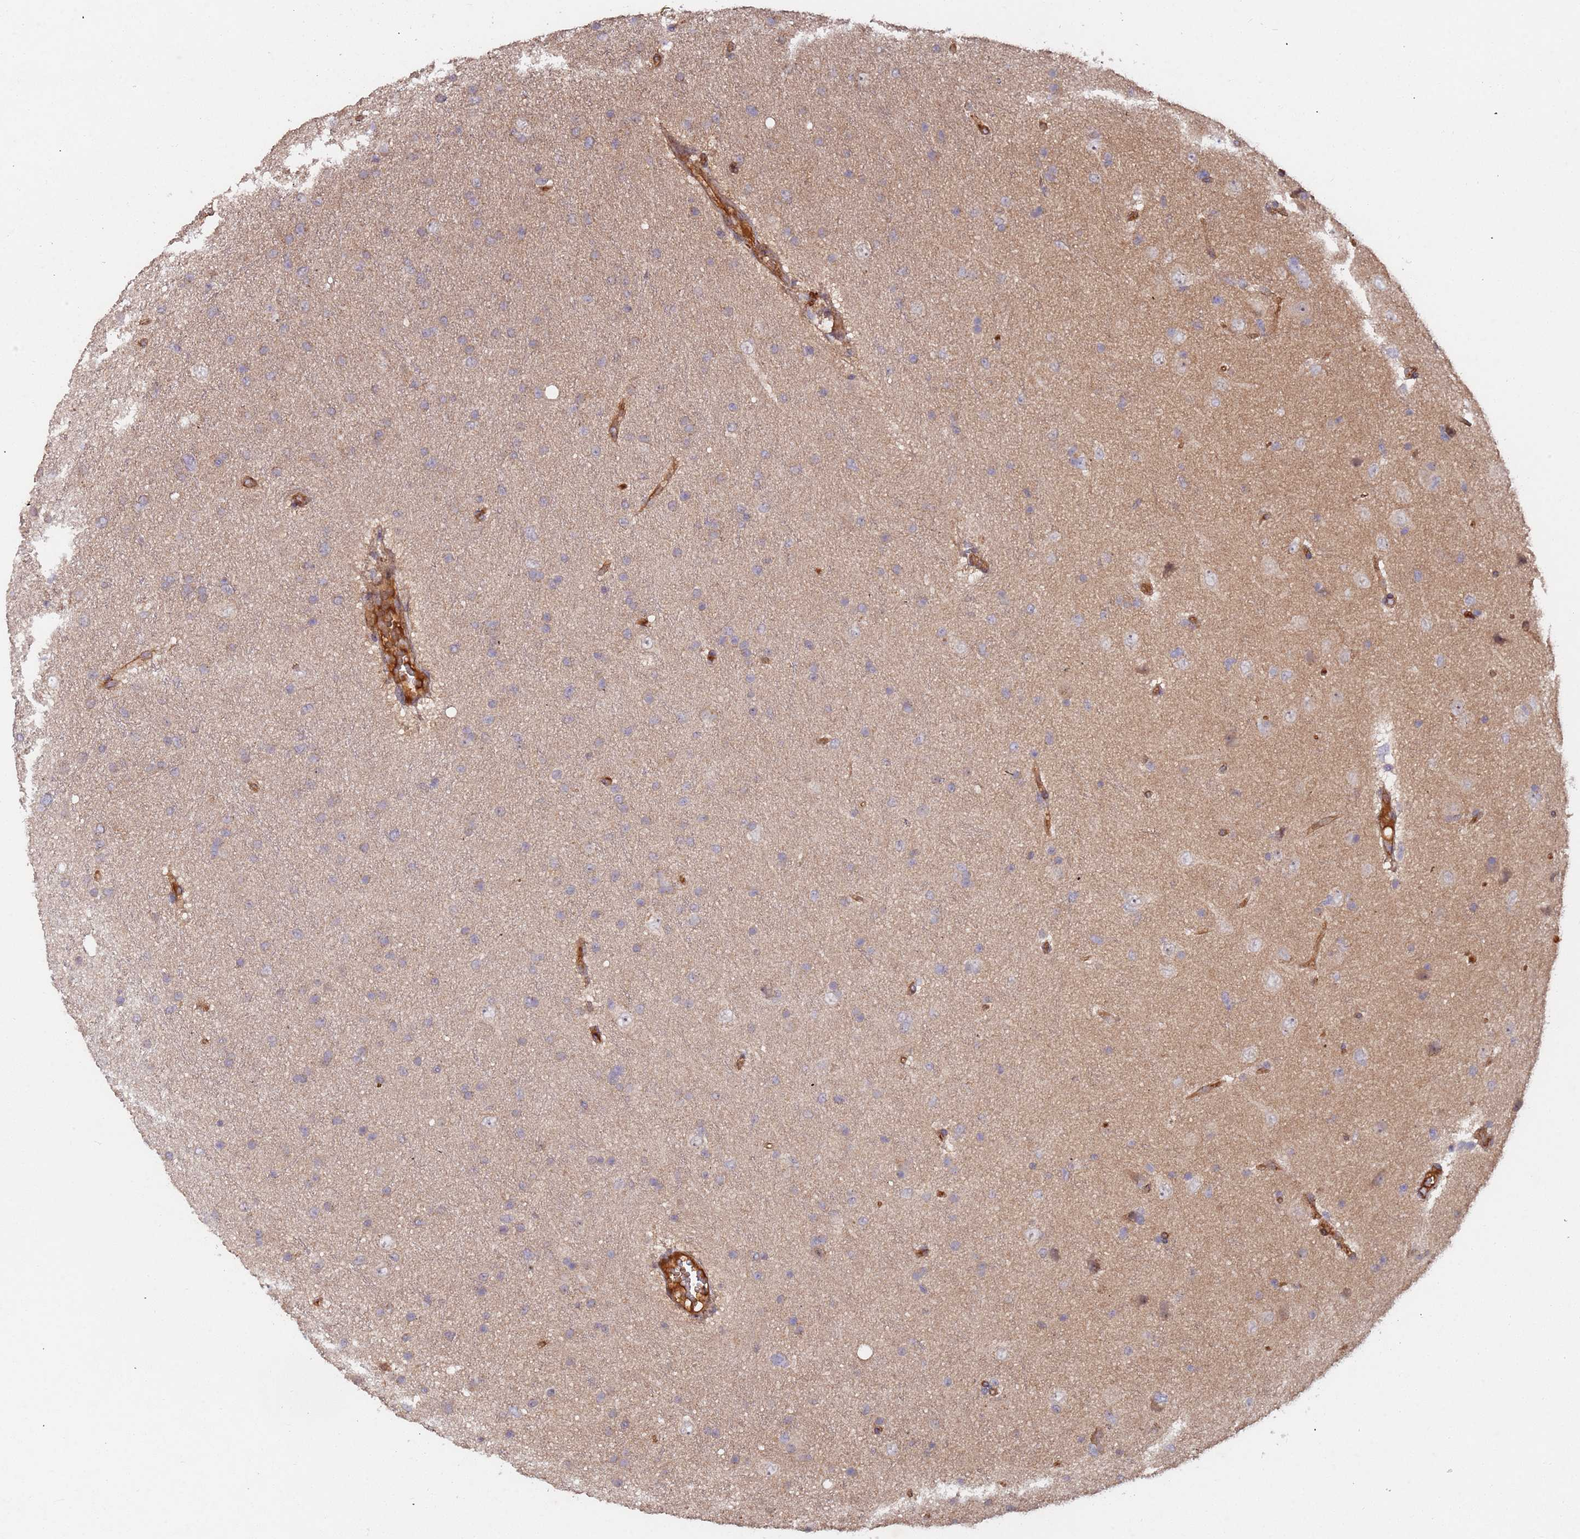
{"staining": {"intensity": "negative", "quantity": "none", "location": "none"}, "tissue": "glioma", "cell_type": "Tumor cells", "image_type": "cancer", "snomed": [{"axis": "morphology", "description": "Glioma, malignant, Low grade"}, {"axis": "topography", "description": "Cerebral cortex"}], "caption": "Tumor cells show no significant staining in low-grade glioma (malignant). (Immunohistochemistry, brightfield microscopy, high magnification).", "gene": "KANSL1L", "patient": {"sex": "female", "age": 39}}